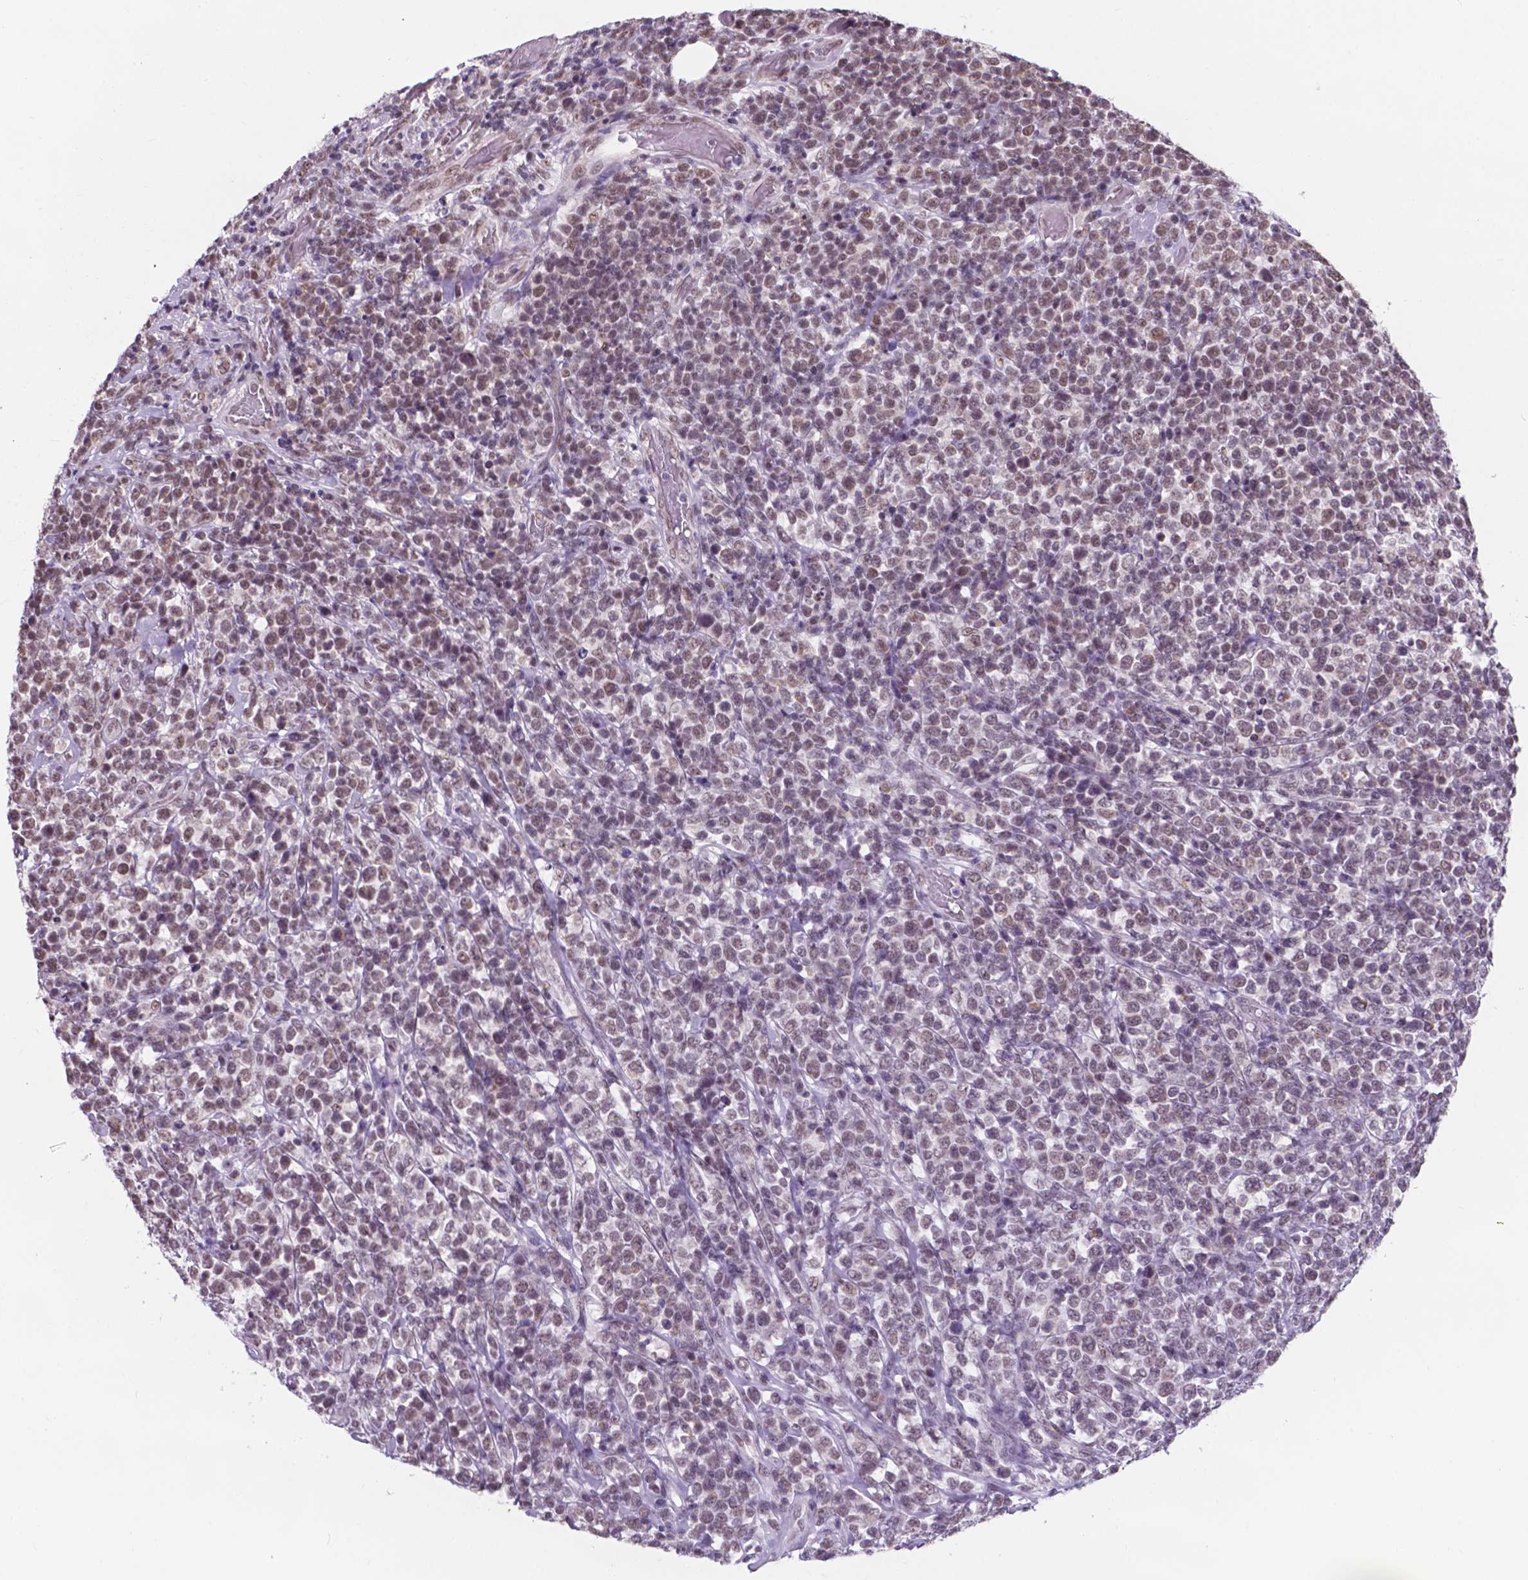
{"staining": {"intensity": "weak", "quantity": "25%-75%", "location": "nuclear"}, "tissue": "lymphoma", "cell_type": "Tumor cells", "image_type": "cancer", "snomed": [{"axis": "morphology", "description": "Malignant lymphoma, non-Hodgkin's type, High grade"}, {"axis": "topography", "description": "Soft tissue"}], "caption": "High-grade malignant lymphoma, non-Hodgkin's type stained with DAB IHC shows low levels of weak nuclear expression in about 25%-75% of tumor cells.", "gene": "BCAS2", "patient": {"sex": "female", "age": 56}}